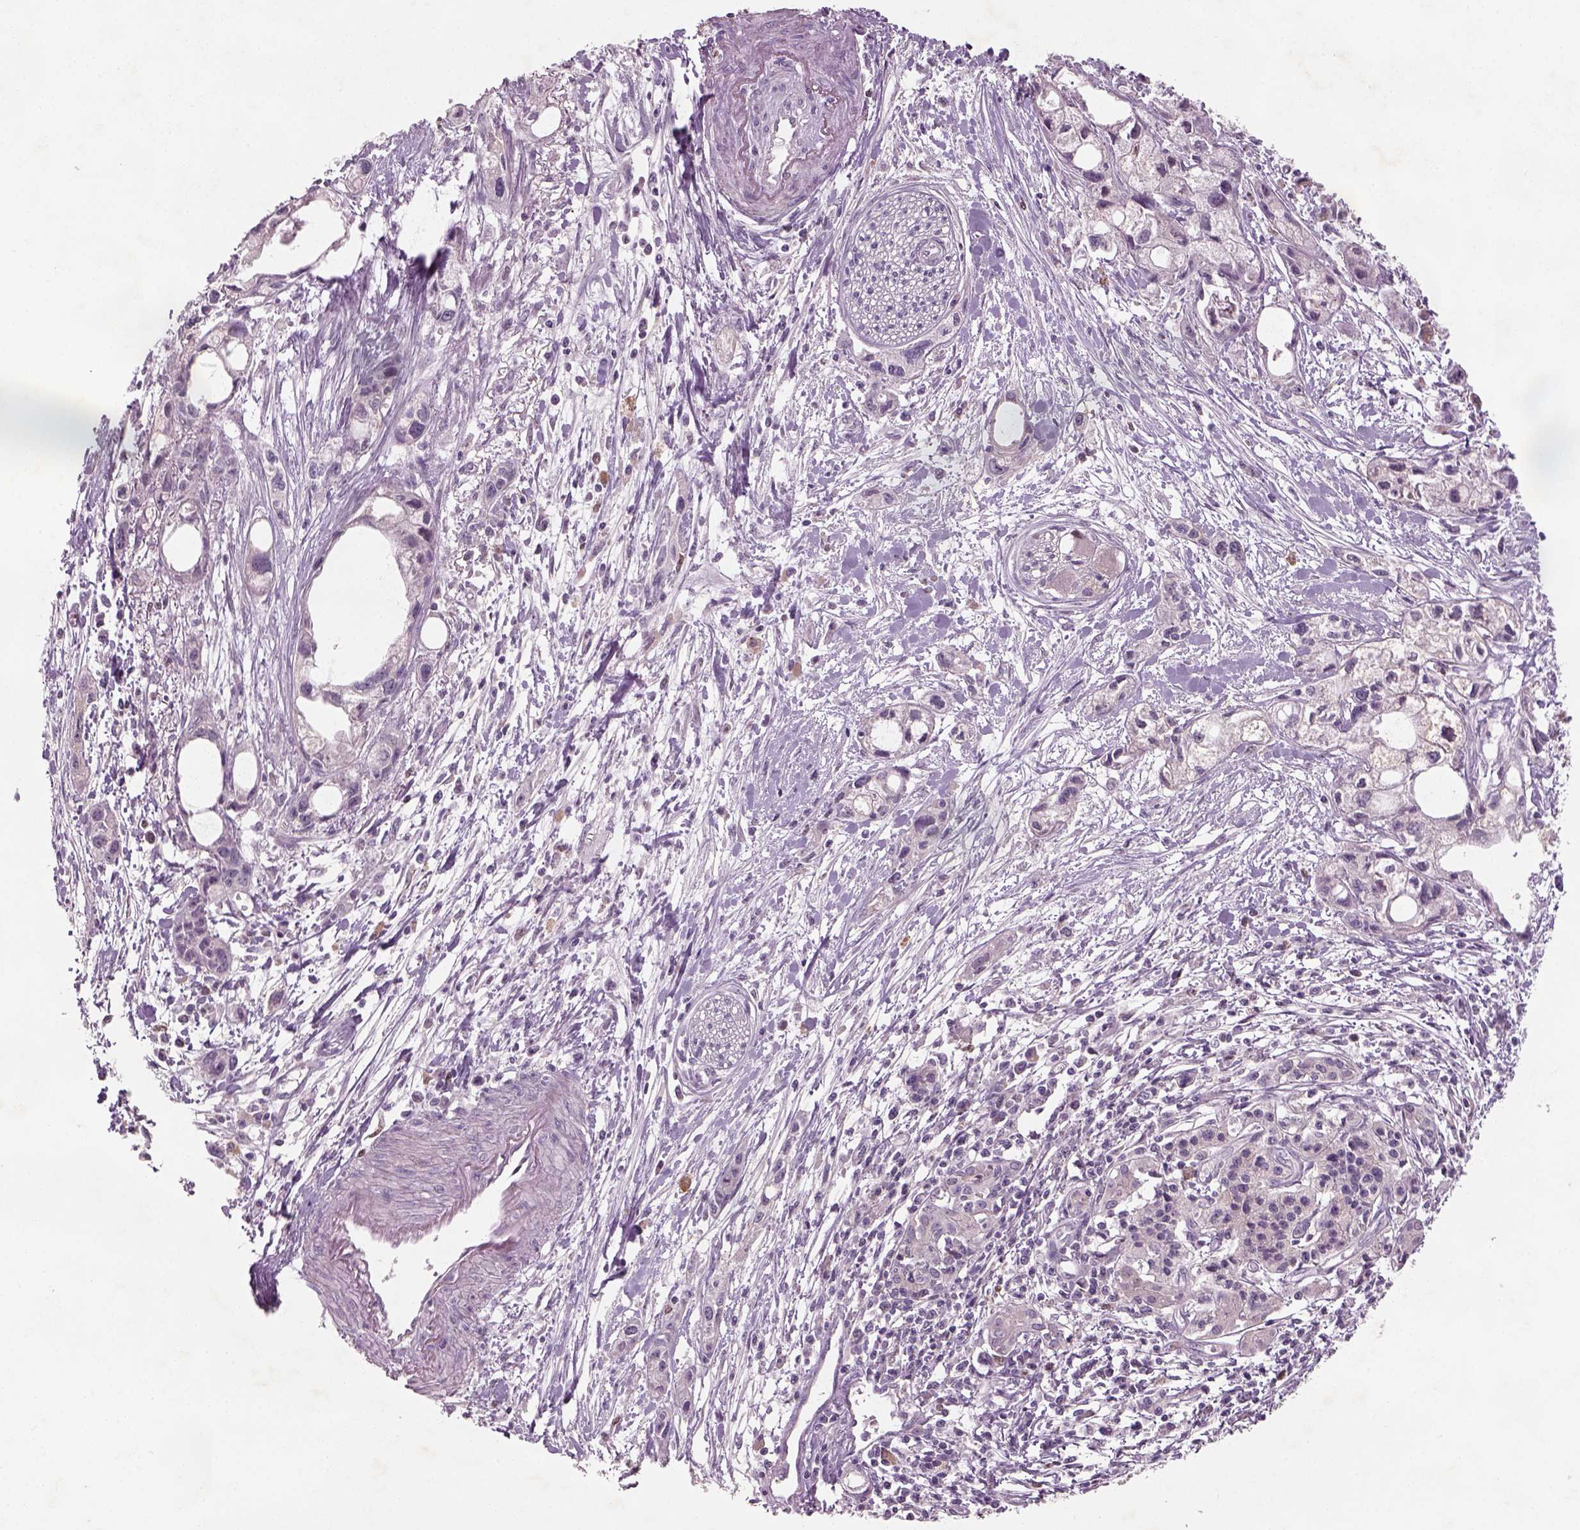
{"staining": {"intensity": "negative", "quantity": "none", "location": "none"}, "tissue": "pancreatic cancer", "cell_type": "Tumor cells", "image_type": "cancer", "snomed": [{"axis": "morphology", "description": "Adenocarcinoma, NOS"}, {"axis": "topography", "description": "Pancreas"}], "caption": "Pancreatic cancer was stained to show a protein in brown. There is no significant positivity in tumor cells.", "gene": "GDNF", "patient": {"sex": "female", "age": 61}}